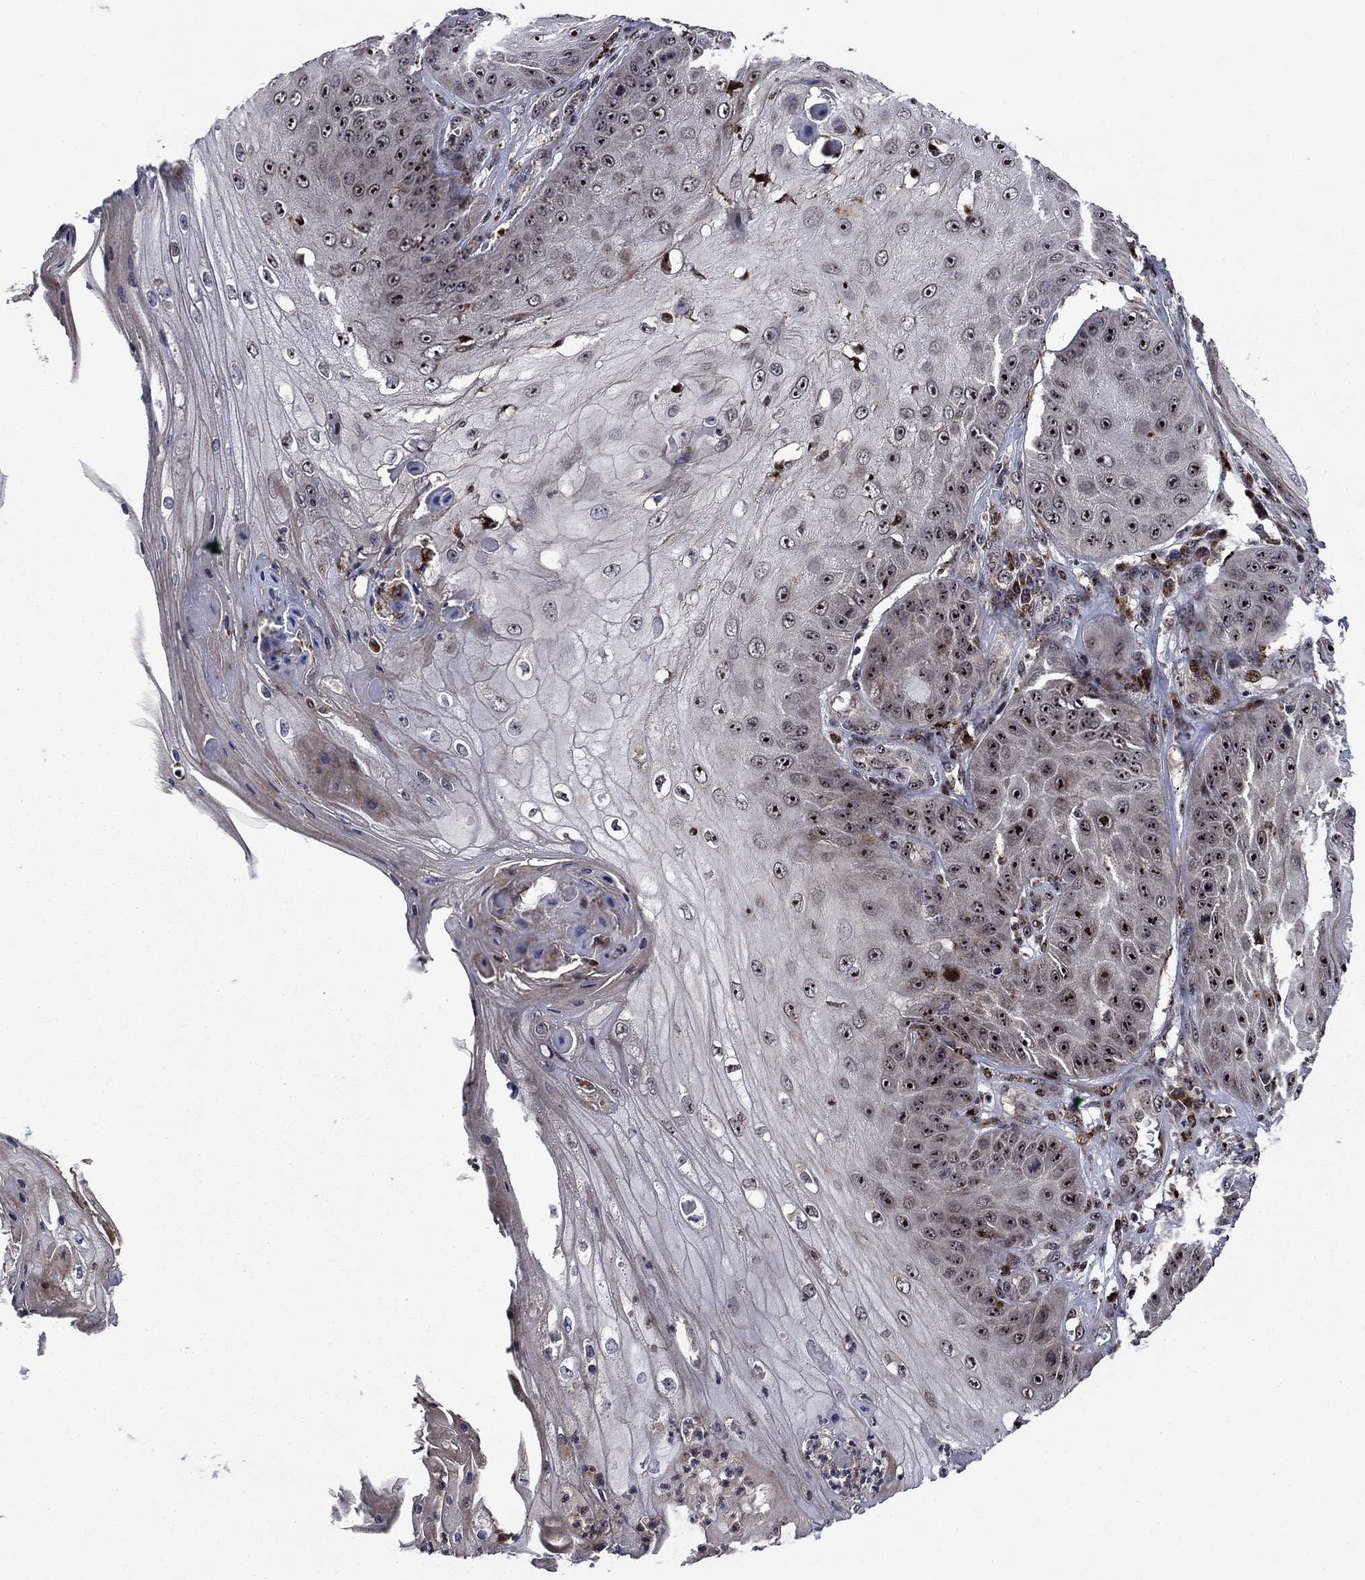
{"staining": {"intensity": "moderate", "quantity": "25%-75%", "location": "nuclear"}, "tissue": "skin cancer", "cell_type": "Tumor cells", "image_type": "cancer", "snomed": [{"axis": "morphology", "description": "Squamous cell carcinoma, NOS"}, {"axis": "topography", "description": "Skin"}], "caption": "Immunohistochemistry (IHC) (DAB) staining of human skin cancer exhibits moderate nuclear protein expression in about 25%-75% of tumor cells.", "gene": "AGTPBP1", "patient": {"sex": "male", "age": 70}}